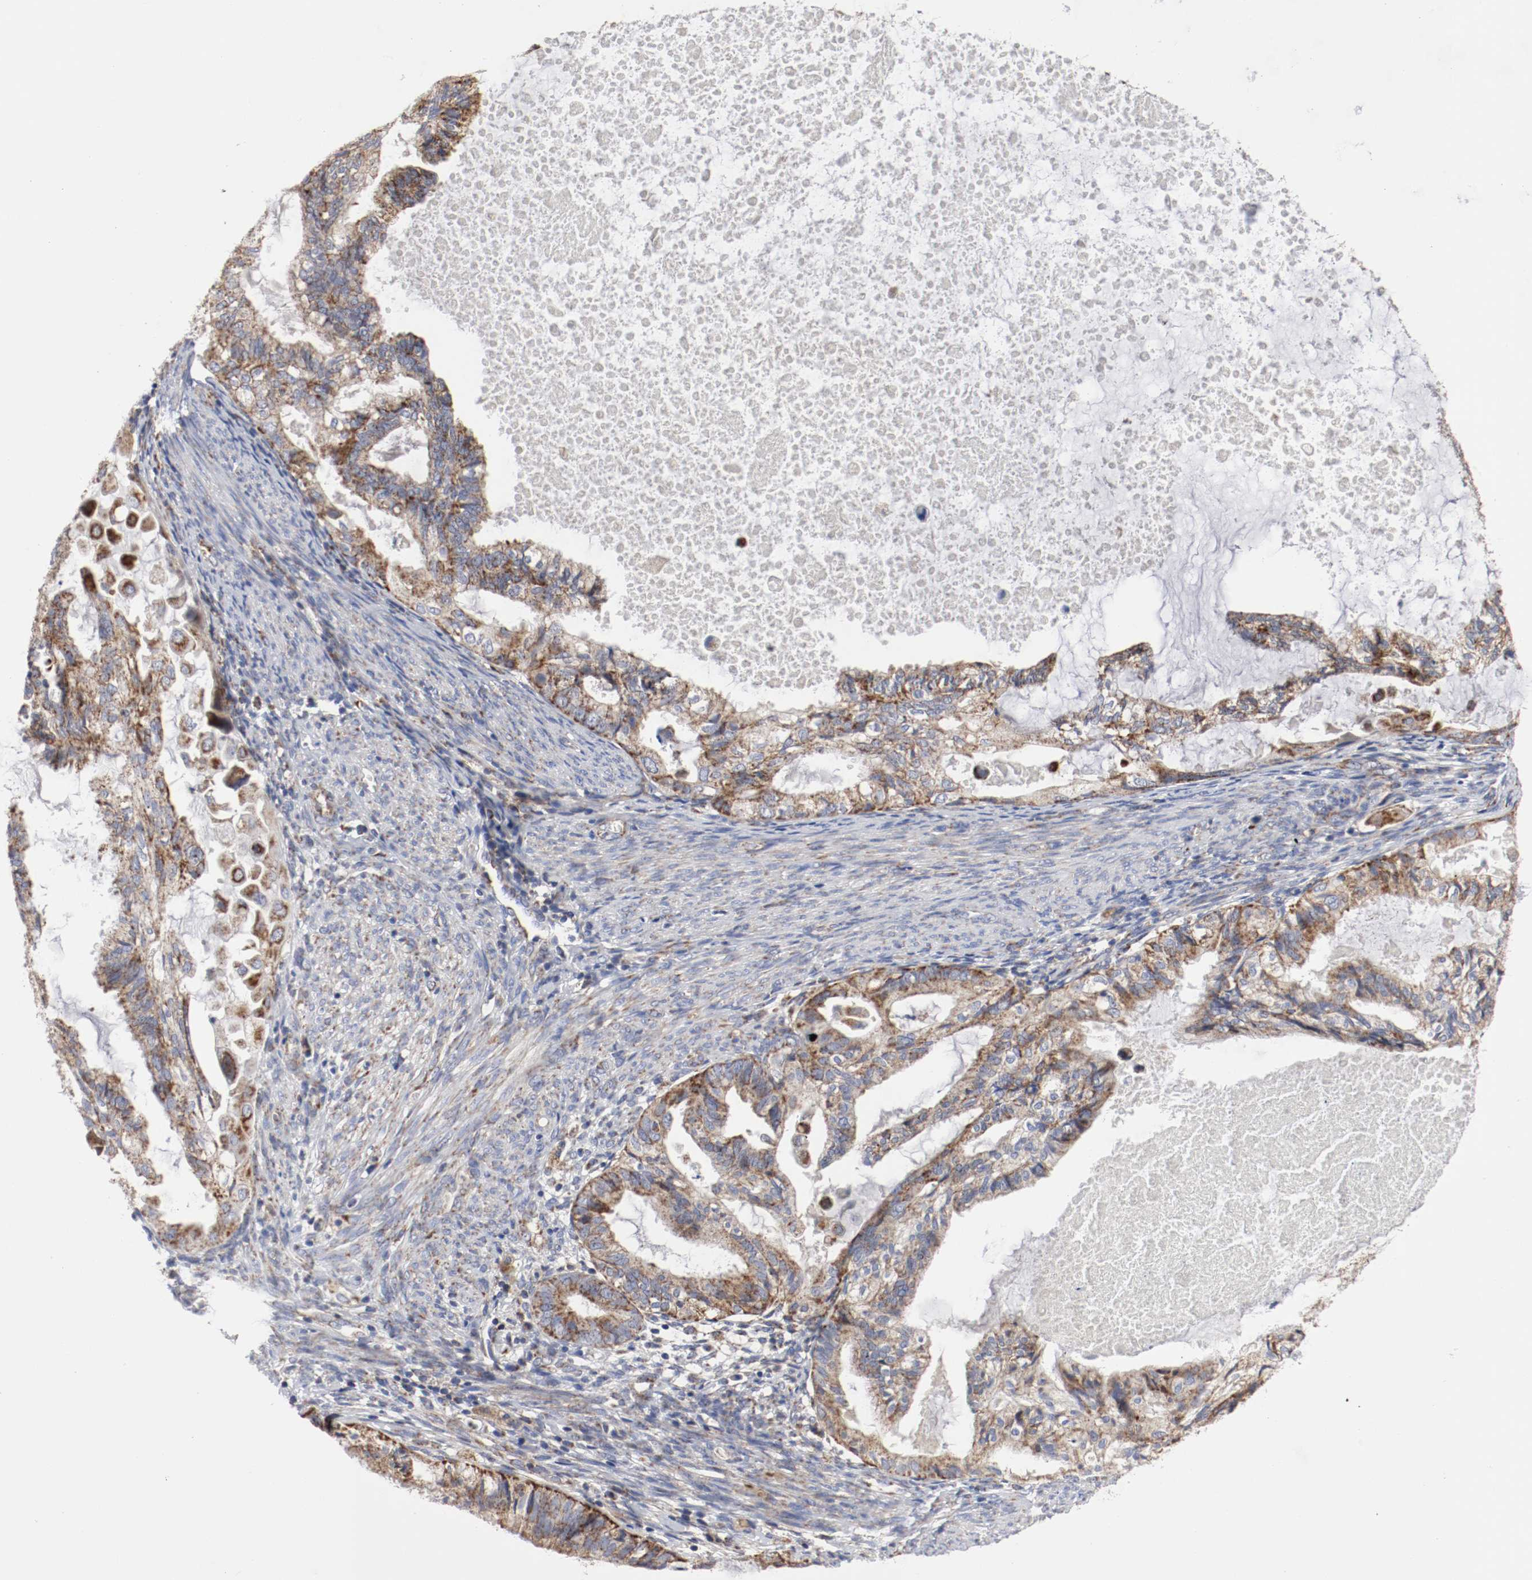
{"staining": {"intensity": "moderate", "quantity": ">75%", "location": "cytoplasmic/membranous"}, "tissue": "cervical cancer", "cell_type": "Tumor cells", "image_type": "cancer", "snomed": [{"axis": "morphology", "description": "Normal tissue, NOS"}, {"axis": "morphology", "description": "Adenocarcinoma, NOS"}, {"axis": "topography", "description": "Cervix"}, {"axis": "topography", "description": "Endometrium"}], "caption": "Immunohistochemistry (IHC) of adenocarcinoma (cervical) displays medium levels of moderate cytoplasmic/membranous staining in about >75% of tumor cells.", "gene": "AFG3L2", "patient": {"sex": "female", "age": 86}}